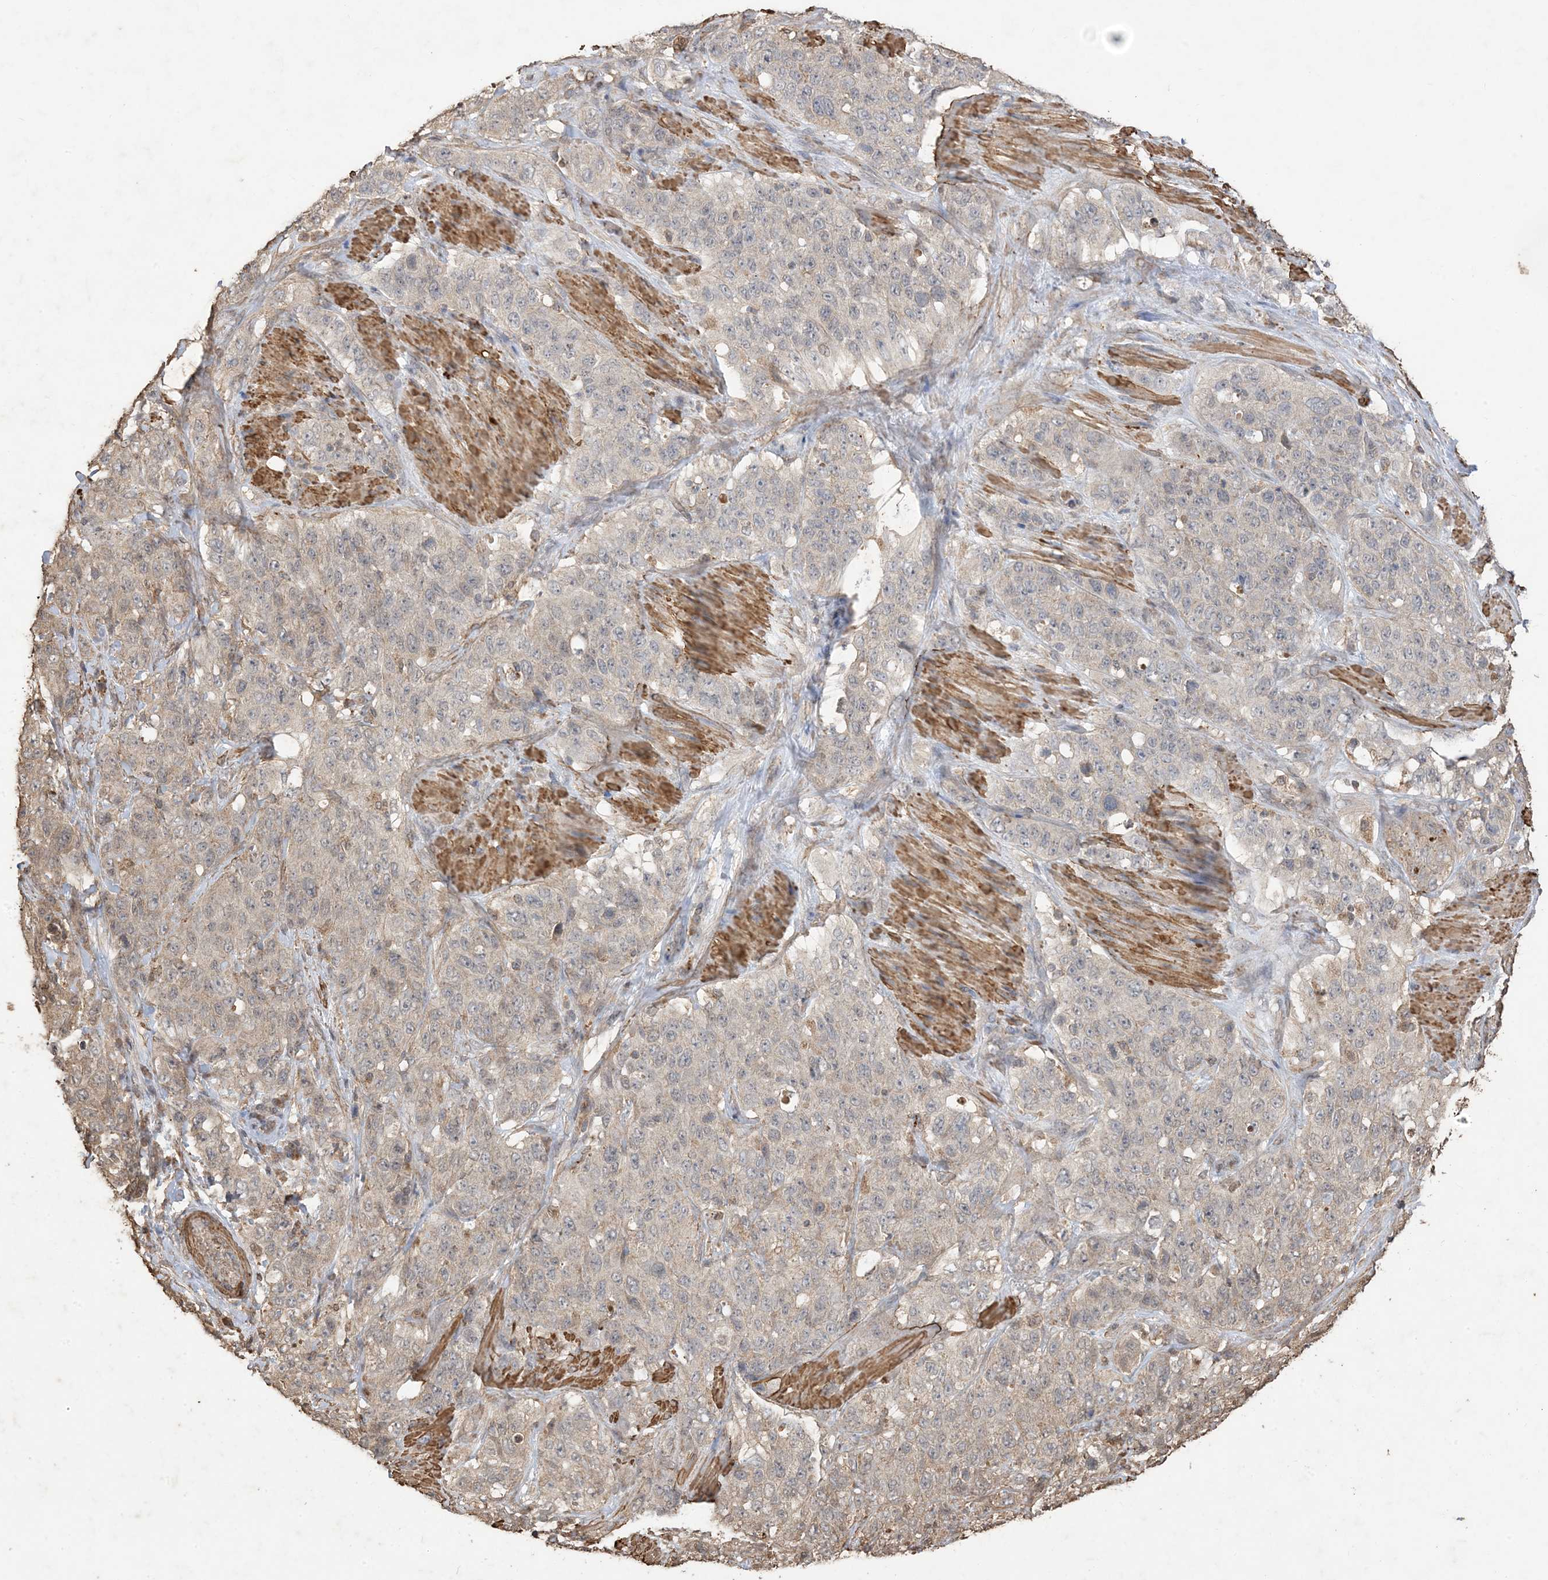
{"staining": {"intensity": "negative", "quantity": "none", "location": "none"}, "tissue": "stomach cancer", "cell_type": "Tumor cells", "image_type": "cancer", "snomed": [{"axis": "morphology", "description": "Adenocarcinoma, NOS"}, {"axis": "topography", "description": "Stomach"}], "caption": "Protein analysis of stomach cancer exhibits no significant expression in tumor cells.", "gene": "HPS4", "patient": {"sex": "male", "age": 48}}